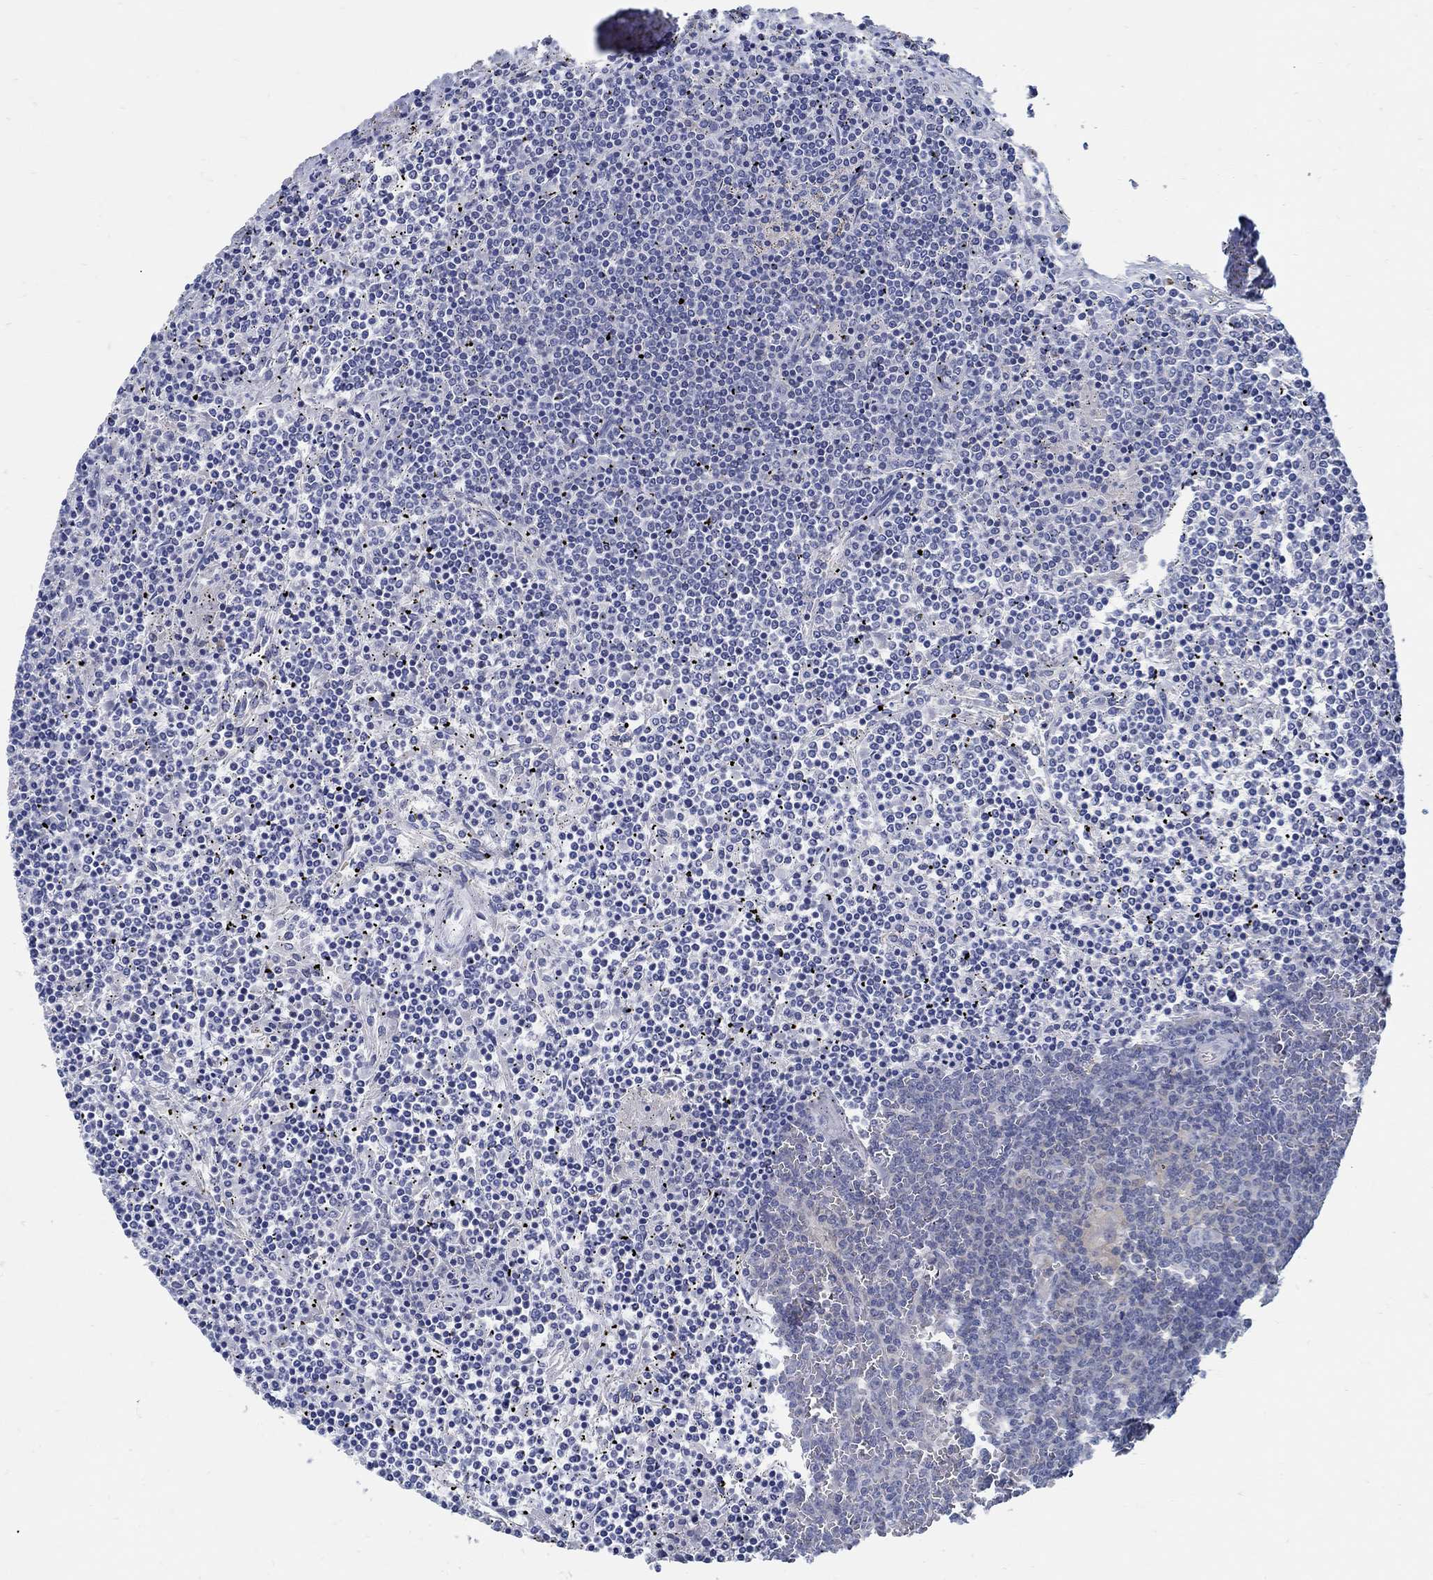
{"staining": {"intensity": "negative", "quantity": "none", "location": "none"}, "tissue": "lymphoma", "cell_type": "Tumor cells", "image_type": "cancer", "snomed": [{"axis": "morphology", "description": "Malignant lymphoma, non-Hodgkin's type, Low grade"}, {"axis": "topography", "description": "Spleen"}], "caption": "The micrograph shows no significant expression in tumor cells of lymphoma. The staining is performed using DAB brown chromogen with nuclei counter-stained in using hematoxylin.", "gene": "PCDH11X", "patient": {"sex": "female", "age": 19}}